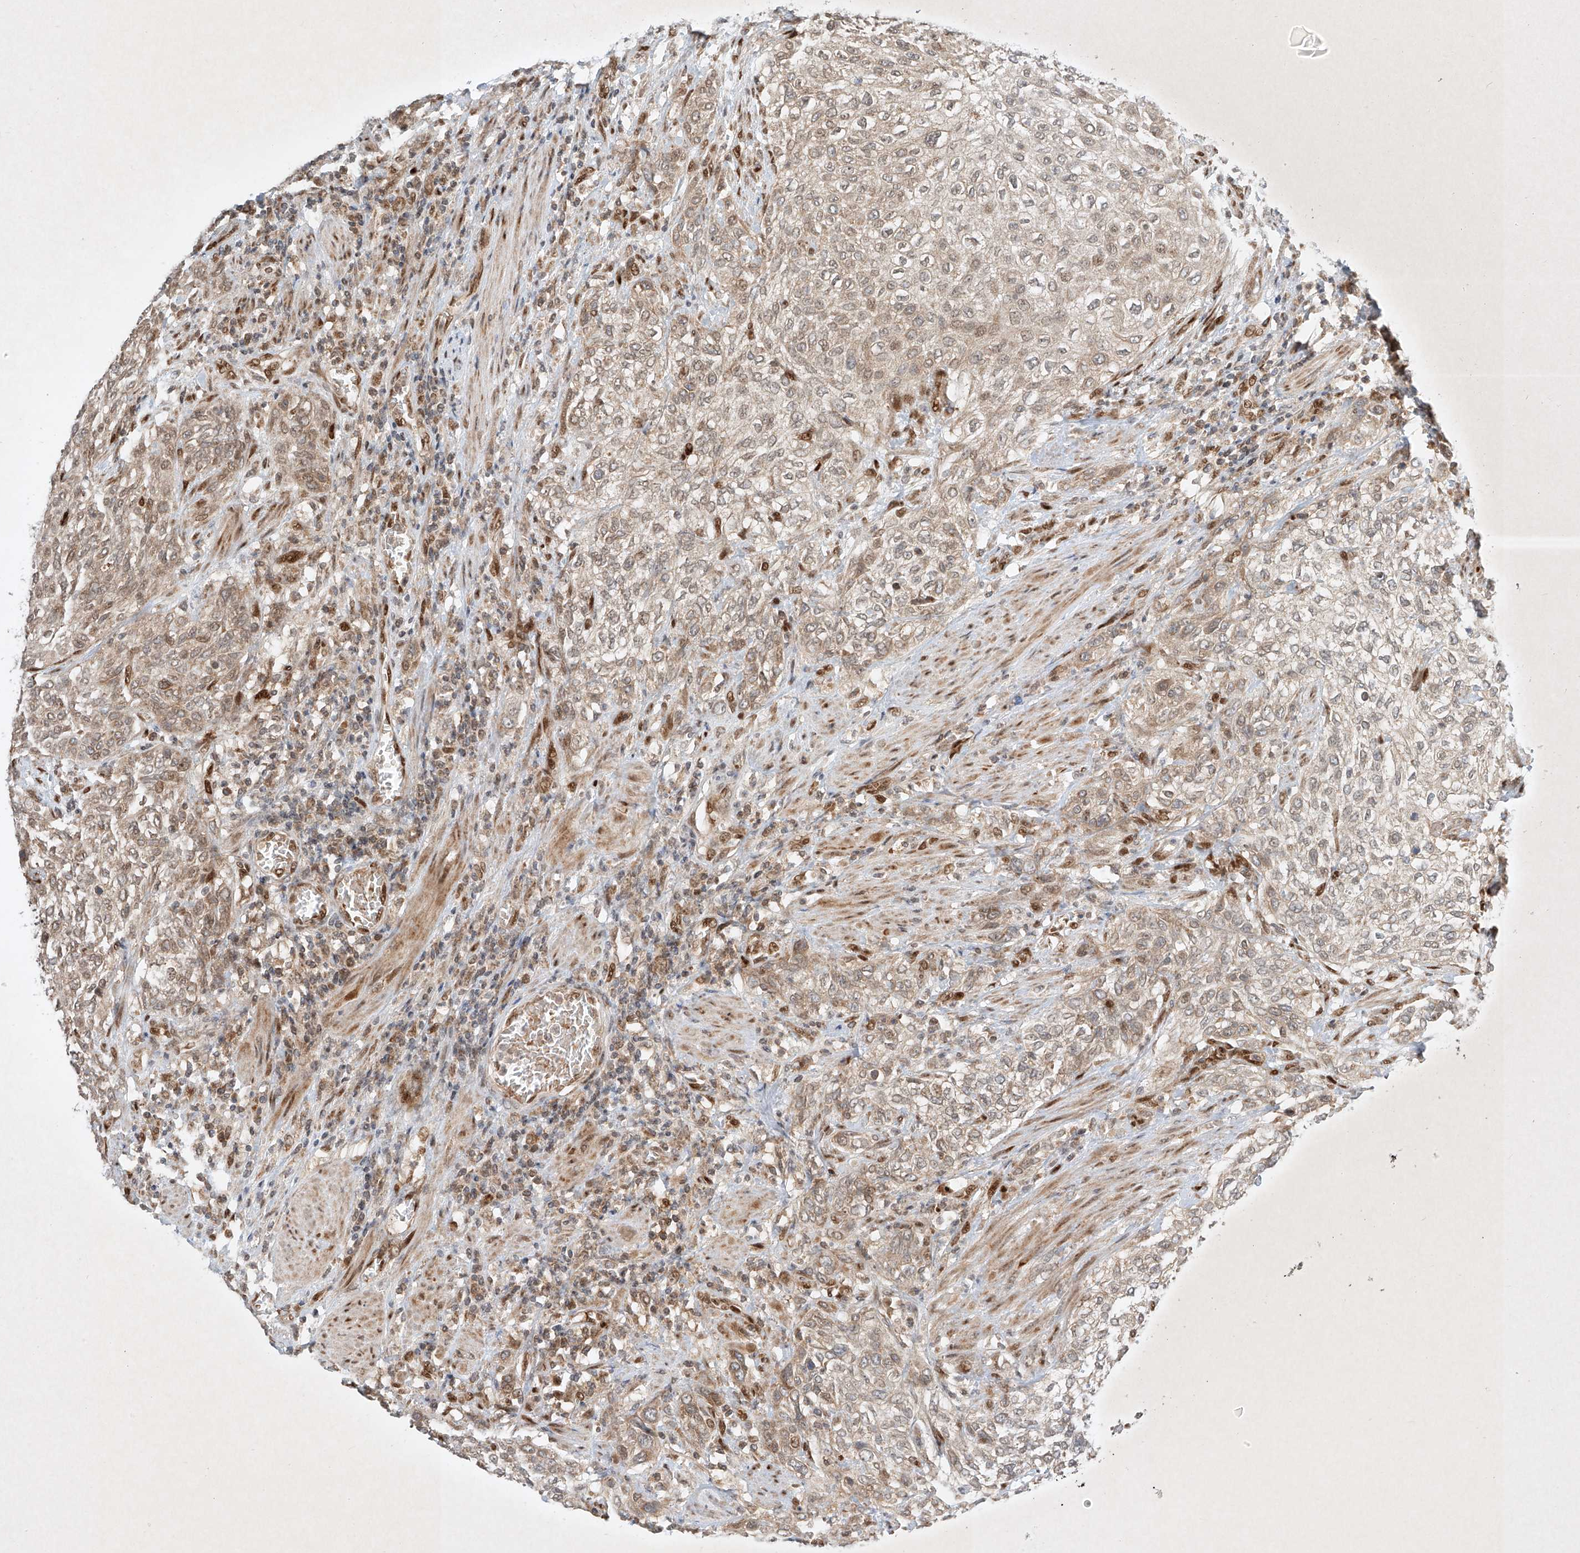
{"staining": {"intensity": "weak", "quantity": "25%-75%", "location": "cytoplasmic/membranous"}, "tissue": "urothelial cancer", "cell_type": "Tumor cells", "image_type": "cancer", "snomed": [{"axis": "morphology", "description": "Urothelial carcinoma, High grade"}, {"axis": "topography", "description": "Urinary bladder"}], "caption": "Human urothelial cancer stained with a protein marker shows weak staining in tumor cells.", "gene": "EPG5", "patient": {"sex": "male", "age": 35}}